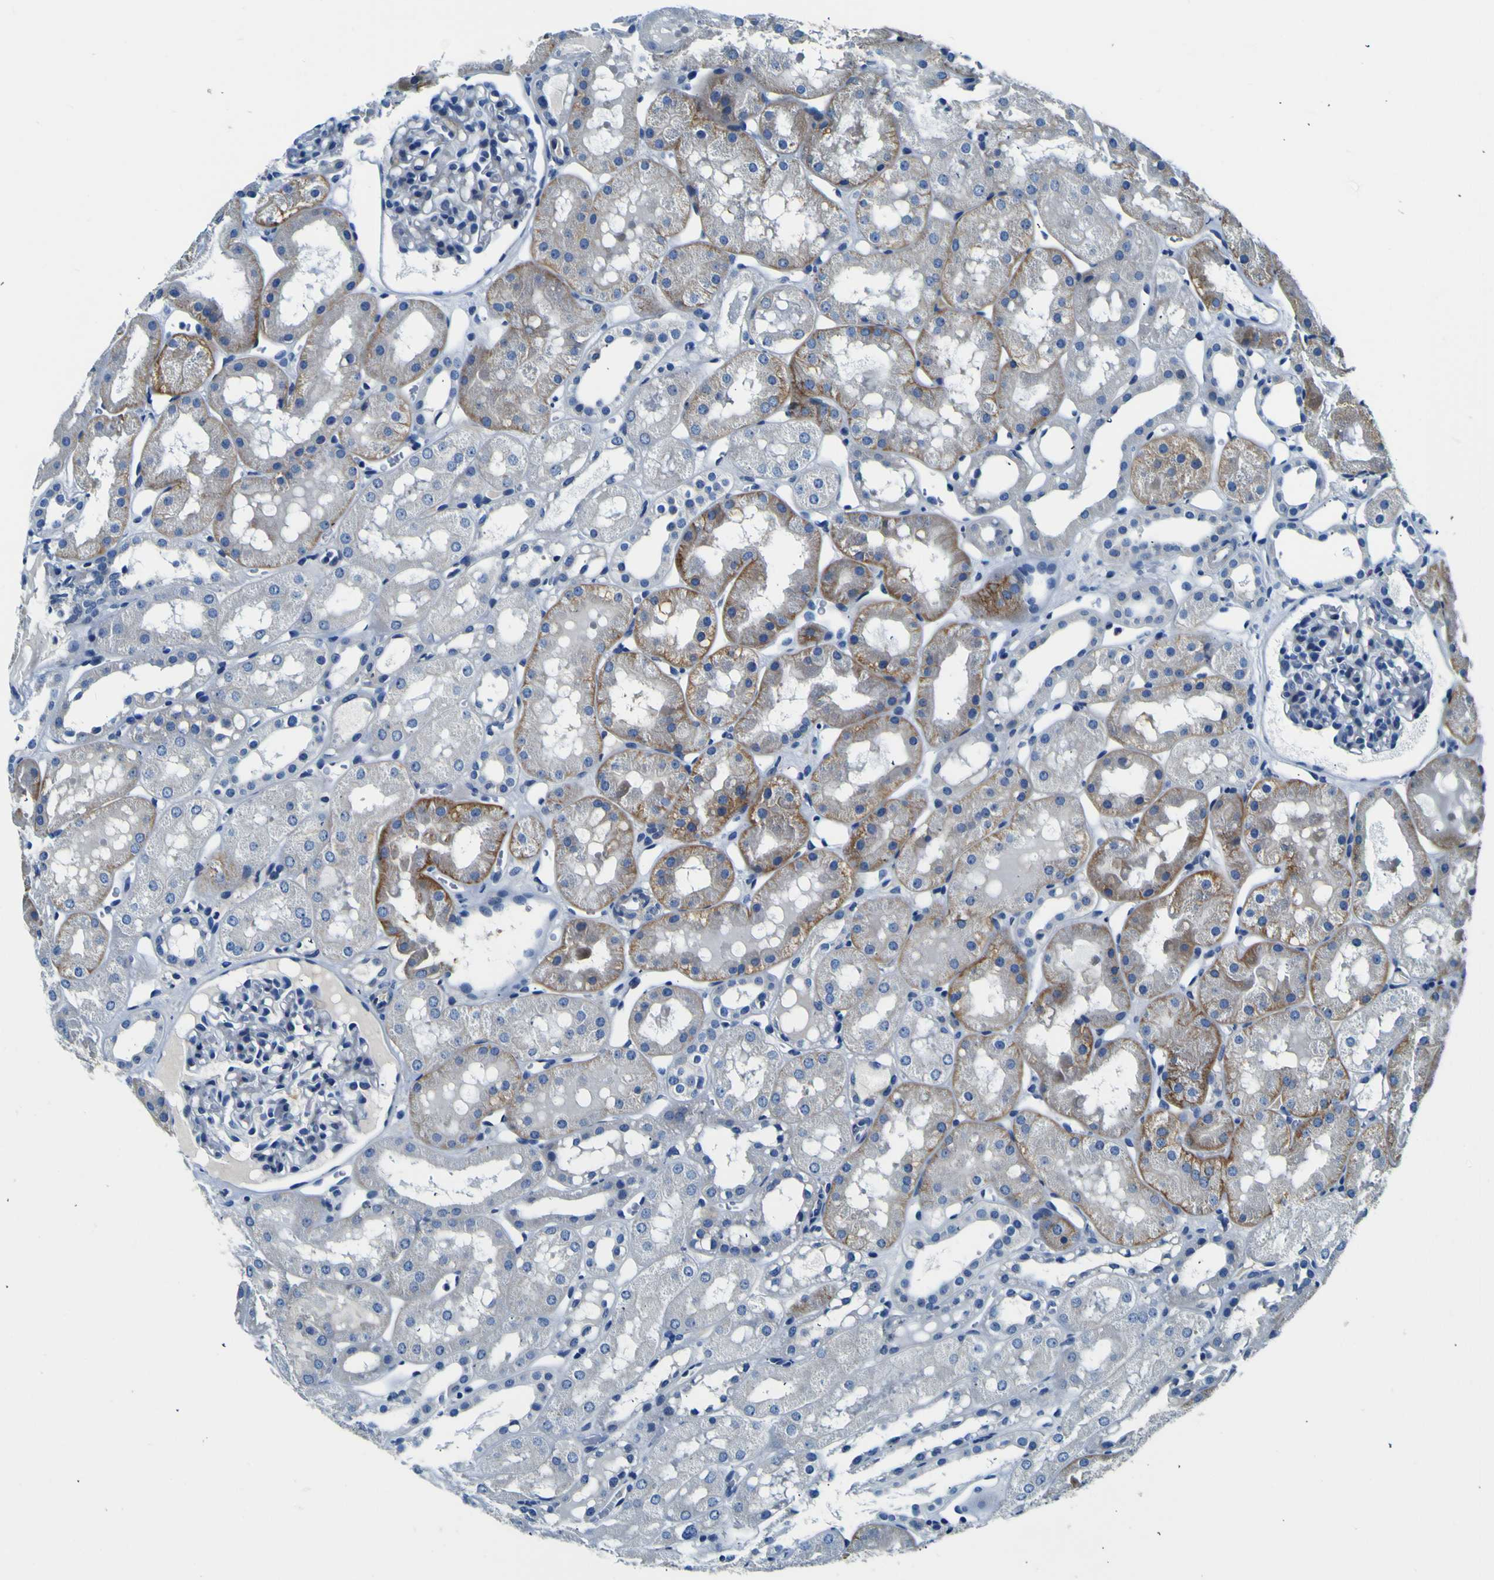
{"staining": {"intensity": "negative", "quantity": "none", "location": "none"}, "tissue": "kidney", "cell_type": "Cells in glomeruli", "image_type": "normal", "snomed": [{"axis": "morphology", "description": "Normal tissue, NOS"}, {"axis": "topography", "description": "Kidney"}, {"axis": "topography", "description": "Urinary bladder"}], "caption": "Kidney stained for a protein using IHC displays no positivity cells in glomeruli.", "gene": "ADGRA2", "patient": {"sex": "male", "age": 16}}